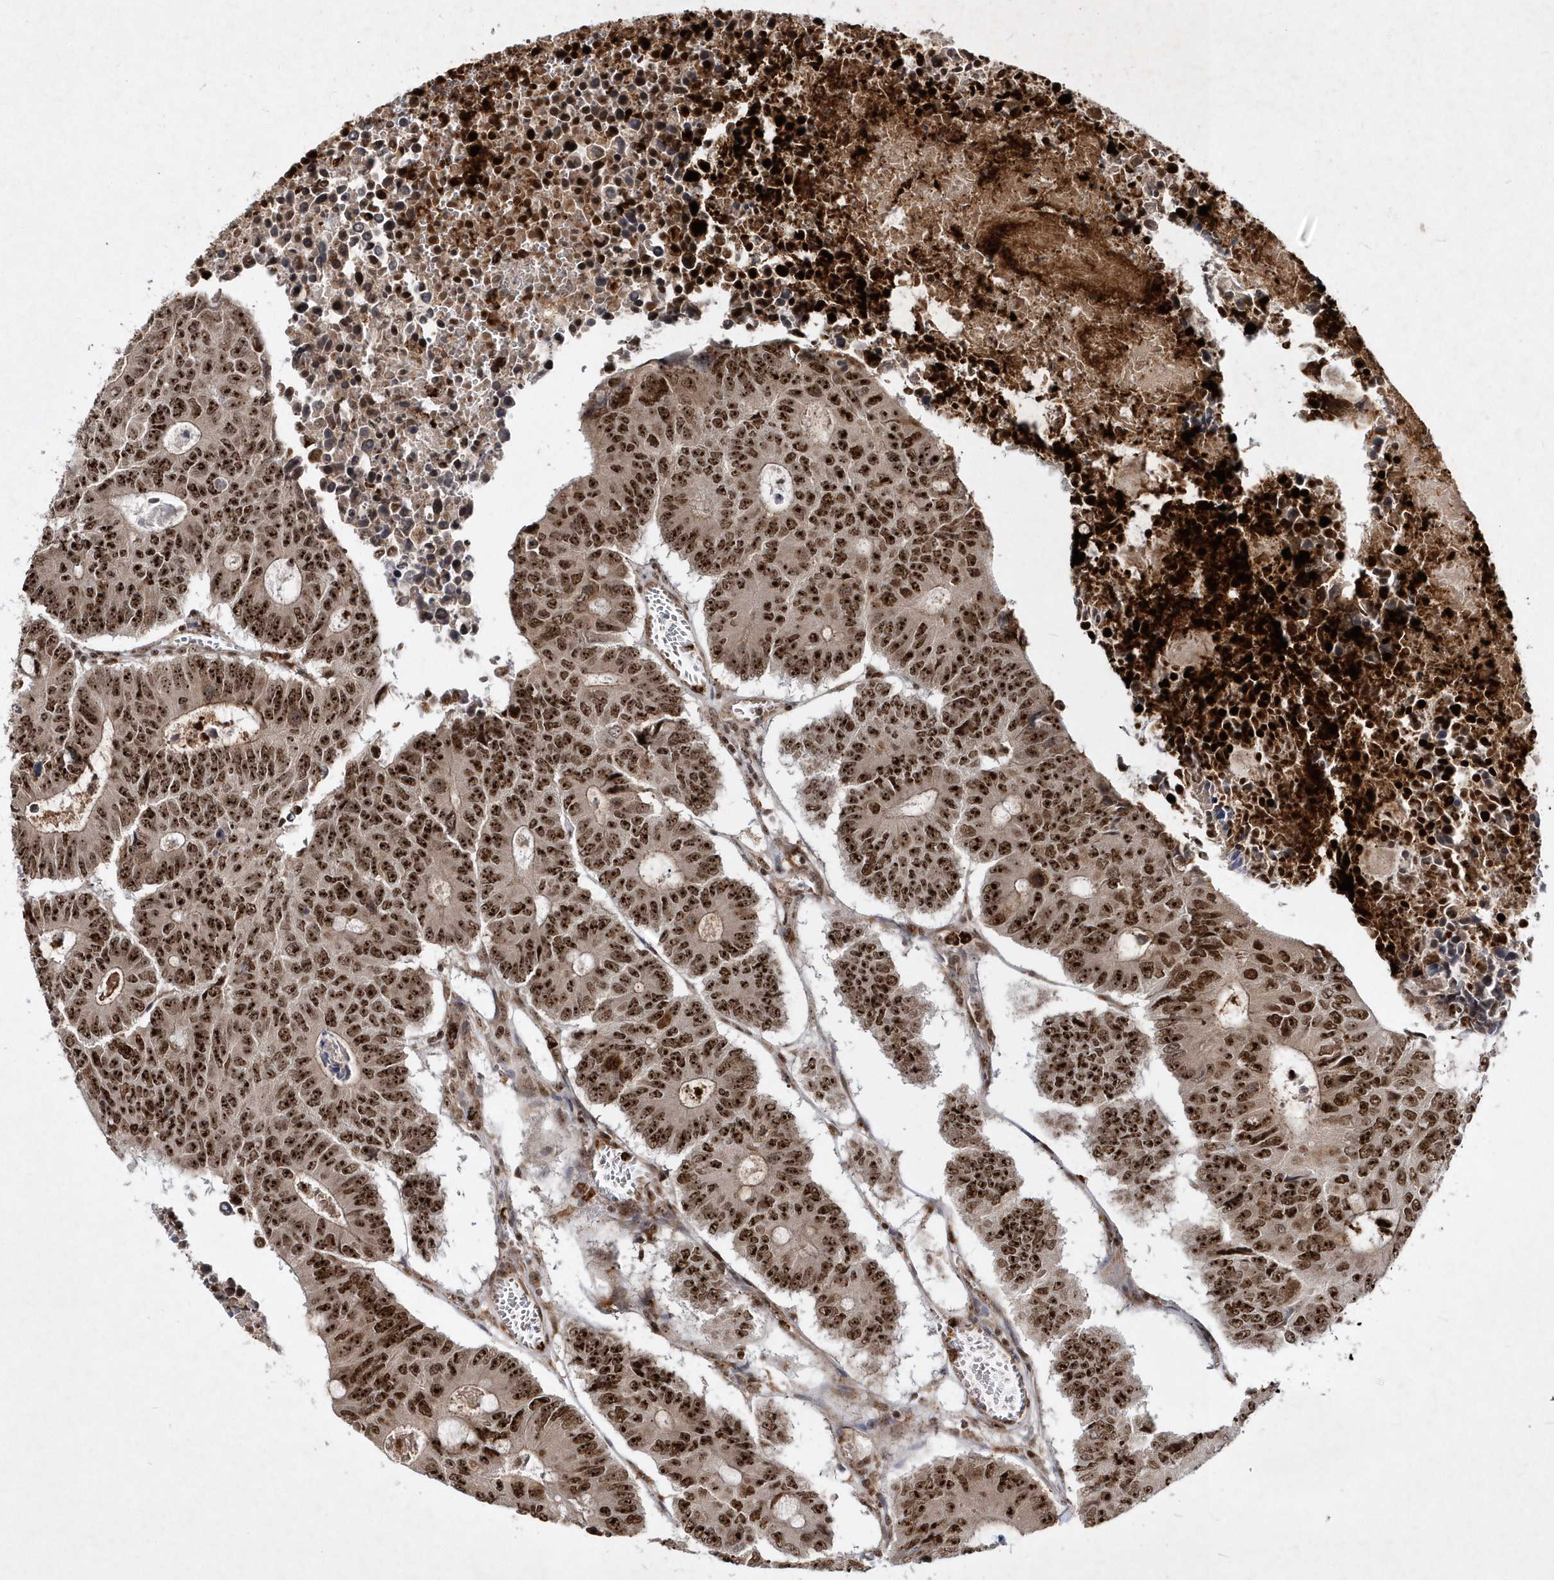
{"staining": {"intensity": "strong", "quantity": ">75%", "location": "cytoplasmic/membranous,nuclear"}, "tissue": "colorectal cancer", "cell_type": "Tumor cells", "image_type": "cancer", "snomed": [{"axis": "morphology", "description": "Adenocarcinoma, NOS"}, {"axis": "topography", "description": "Colon"}], "caption": "Human colorectal cancer stained with a brown dye shows strong cytoplasmic/membranous and nuclear positive expression in about >75% of tumor cells.", "gene": "SOWAHB", "patient": {"sex": "male", "age": 87}}